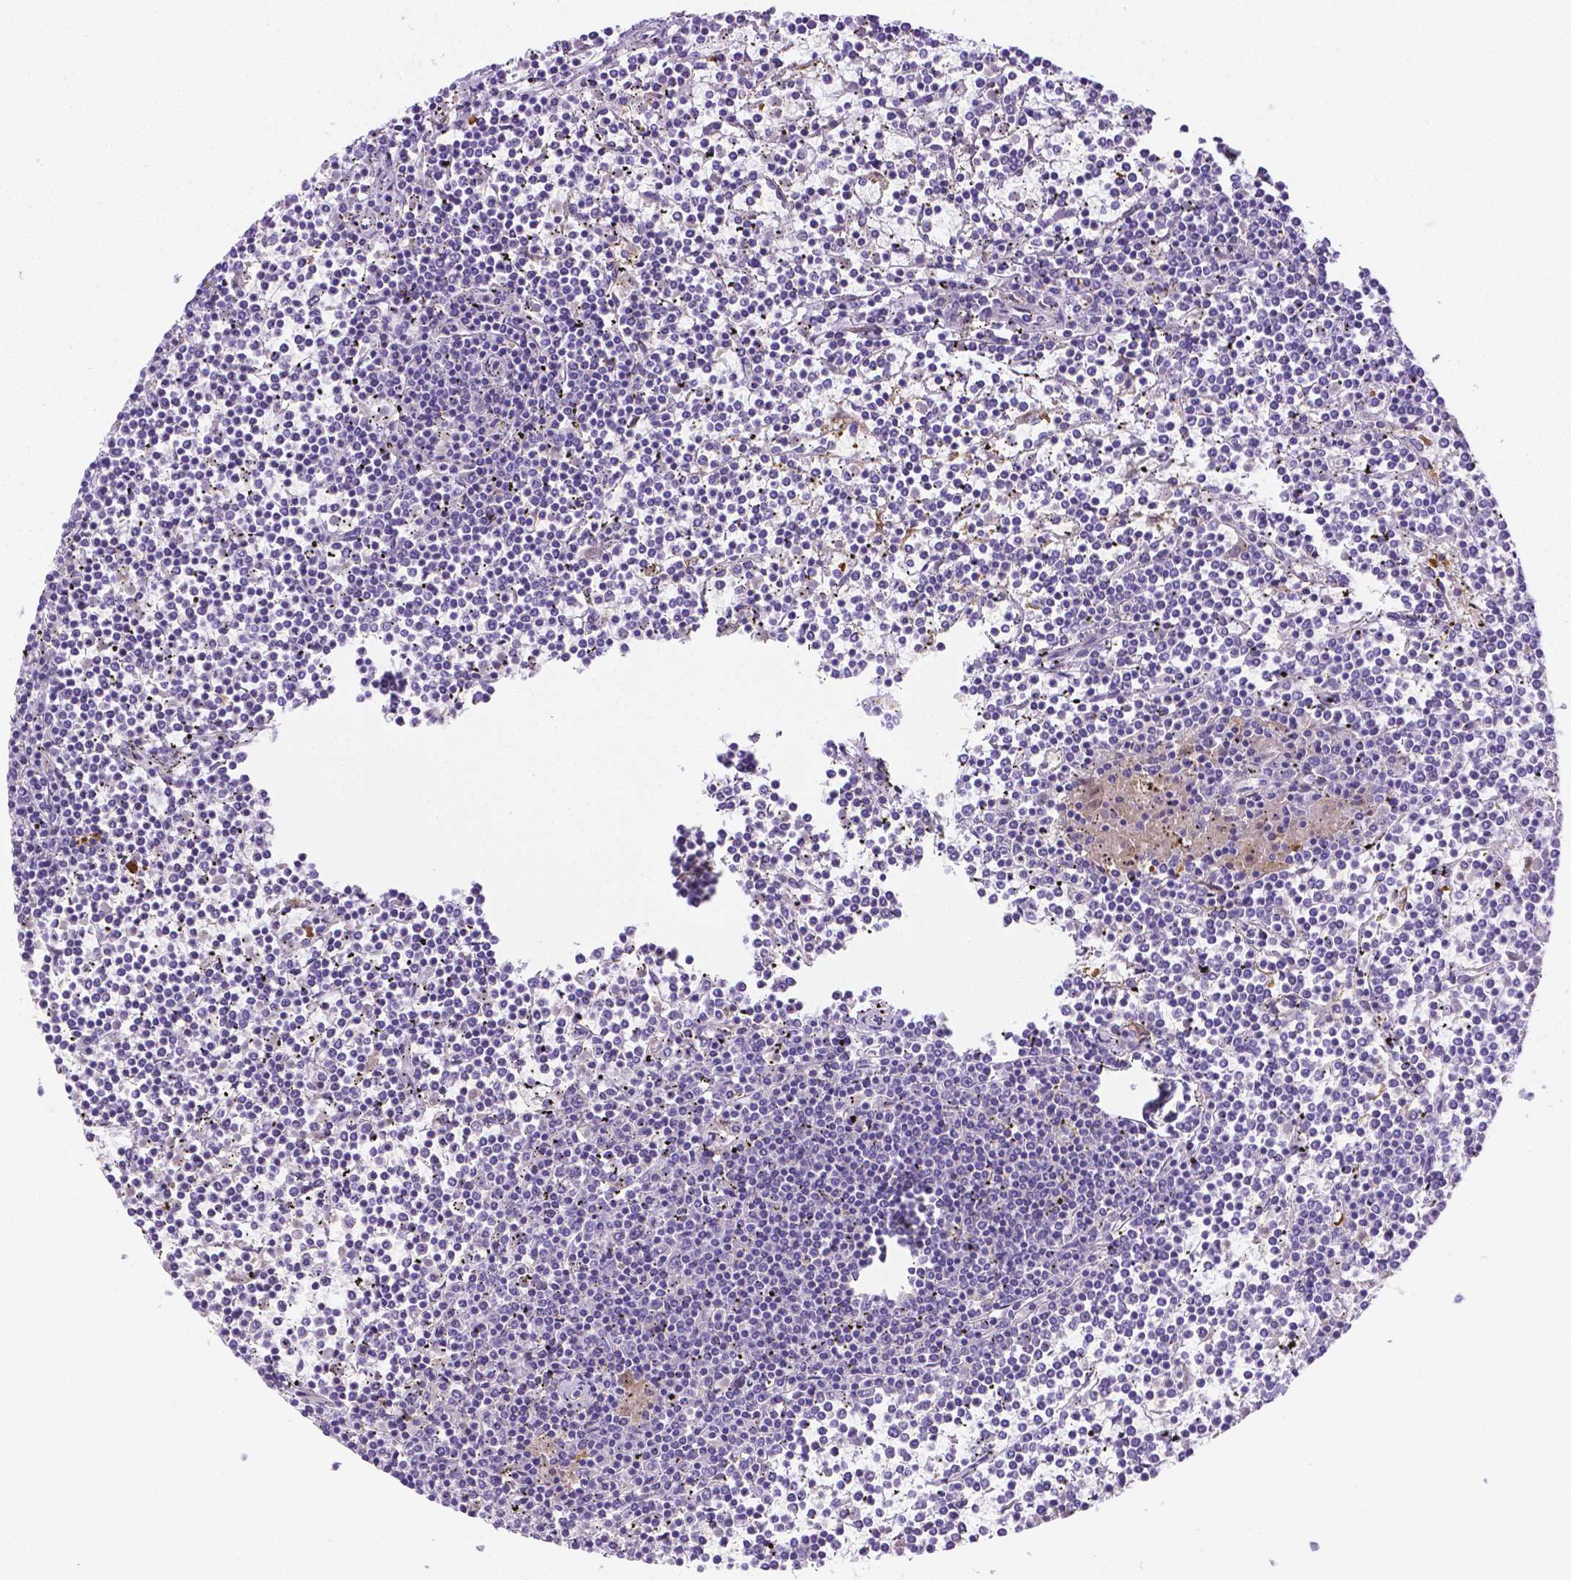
{"staining": {"intensity": "negative", "quantity": "none", "location": "none"}, "tissue": "lymphoma", "cell_type": "Tumor cells", "image_type": "cancer", "snomed": [{"axis": "morphology", "description": "Malignant lymphoma, non-Hodgkin's type, Low grade"}, {"axis": "topography", "description": "Spleen"}], "caption": "This is an IHC photomicrograph of human malignant lymphoma, non-Hodgkin's type (low-grade). There is no expression in tumor cells.", "gene": "NXPH2", "patient": {"sex": "female", "age": 19}}